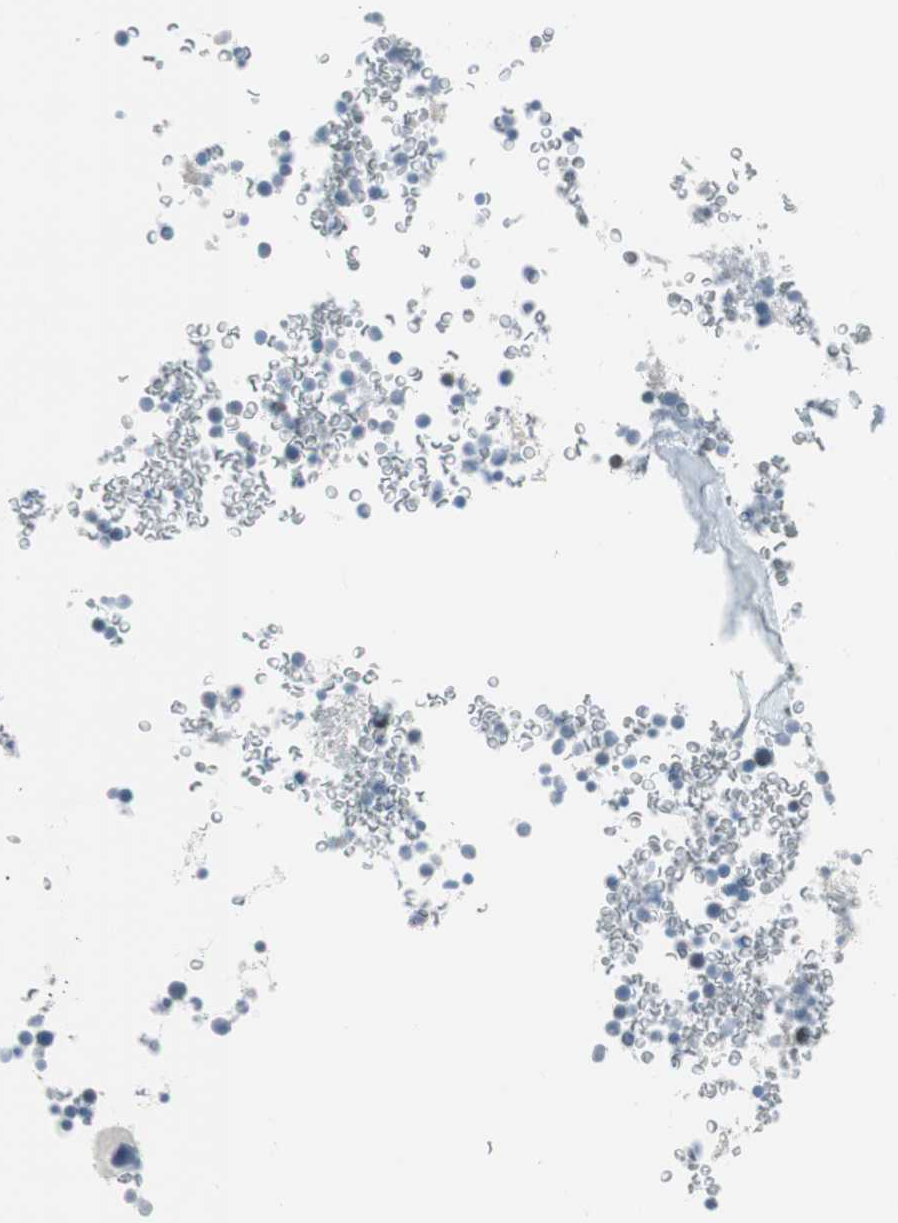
{"staining": {"intensity": "negative", "quantity": "none", "location": "none"}, "tissue": "bone marrow", "cell_type": "Hematopoietic cells", "image_type": "normal", "snomed": [{"axis": "morphology", "description": "Normal tissue, NOS"}, {"axis": "topography", "description": "Bone marrow"}], "caption": "Unremarkable bone marrow was stained to show a protein in brown. There is no significant expression in hematopoietic cells. Brightfield microscopy of IHC stained with DAB (3,3'-diaminobenzidine) (brown) and hematoxylin (blue), captured at high magnification.", "gene": "AGR2", "patient": {"sex": "male"}}